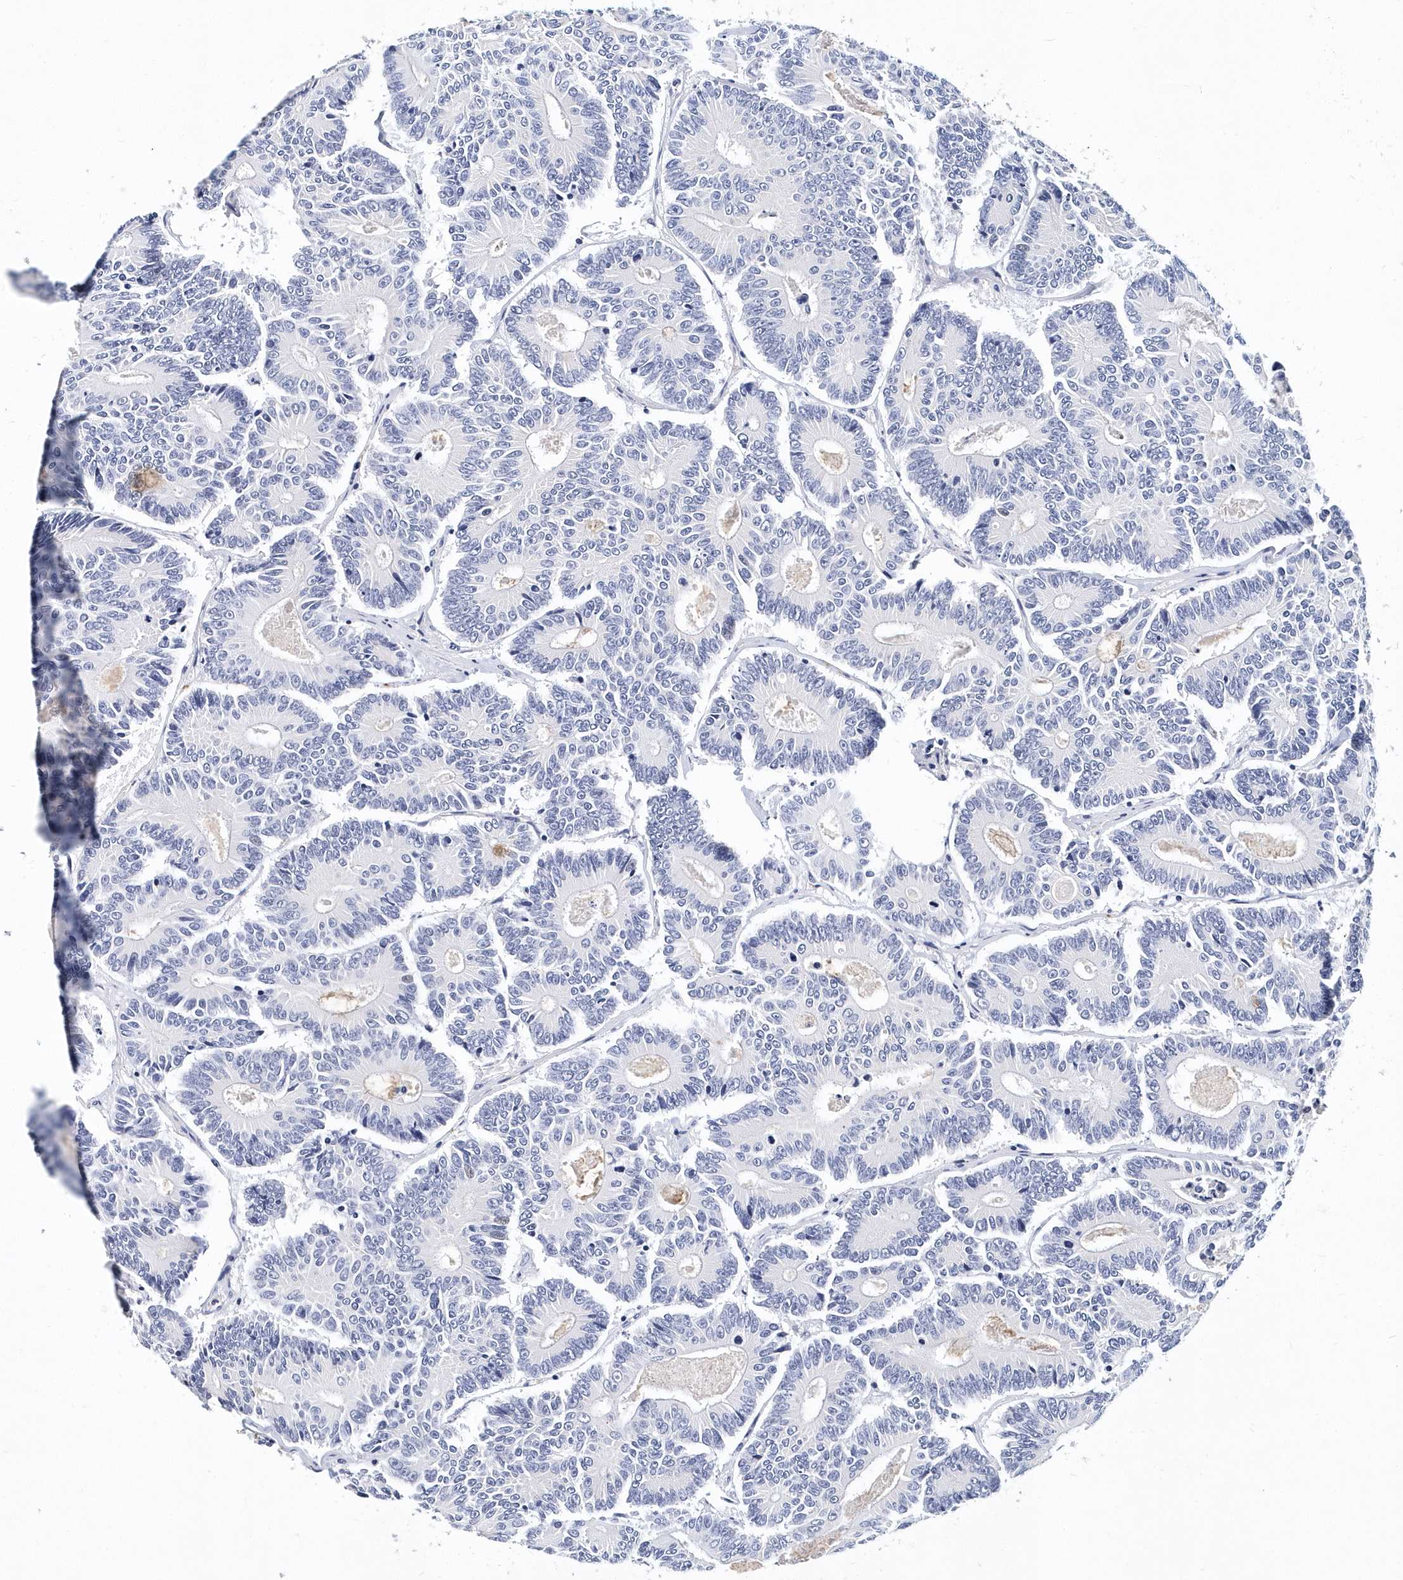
{"staining": {"intensity": "negative", "quantity": "none", "location": "none"}, "tissue": "colorectal cancer", "cell_type": "Tumor cells", "image_type": "cancer", "snomed": [{"axis": "morphology", "description": "Adenocarcinoma, NOS"}, {"axis": "topography", "description": "Colon"}], "caption": "An immunohistochemistry micrograph of colorectal cancer (adenocarcinoma) is shown. There is no staining in tumor cells of colorectal cancer (adenocarcinoma). (DAB immunohistochemistry, high magnification).", "gene": "ITGA2B", "patient": {"sex": "male", "age": 83}}